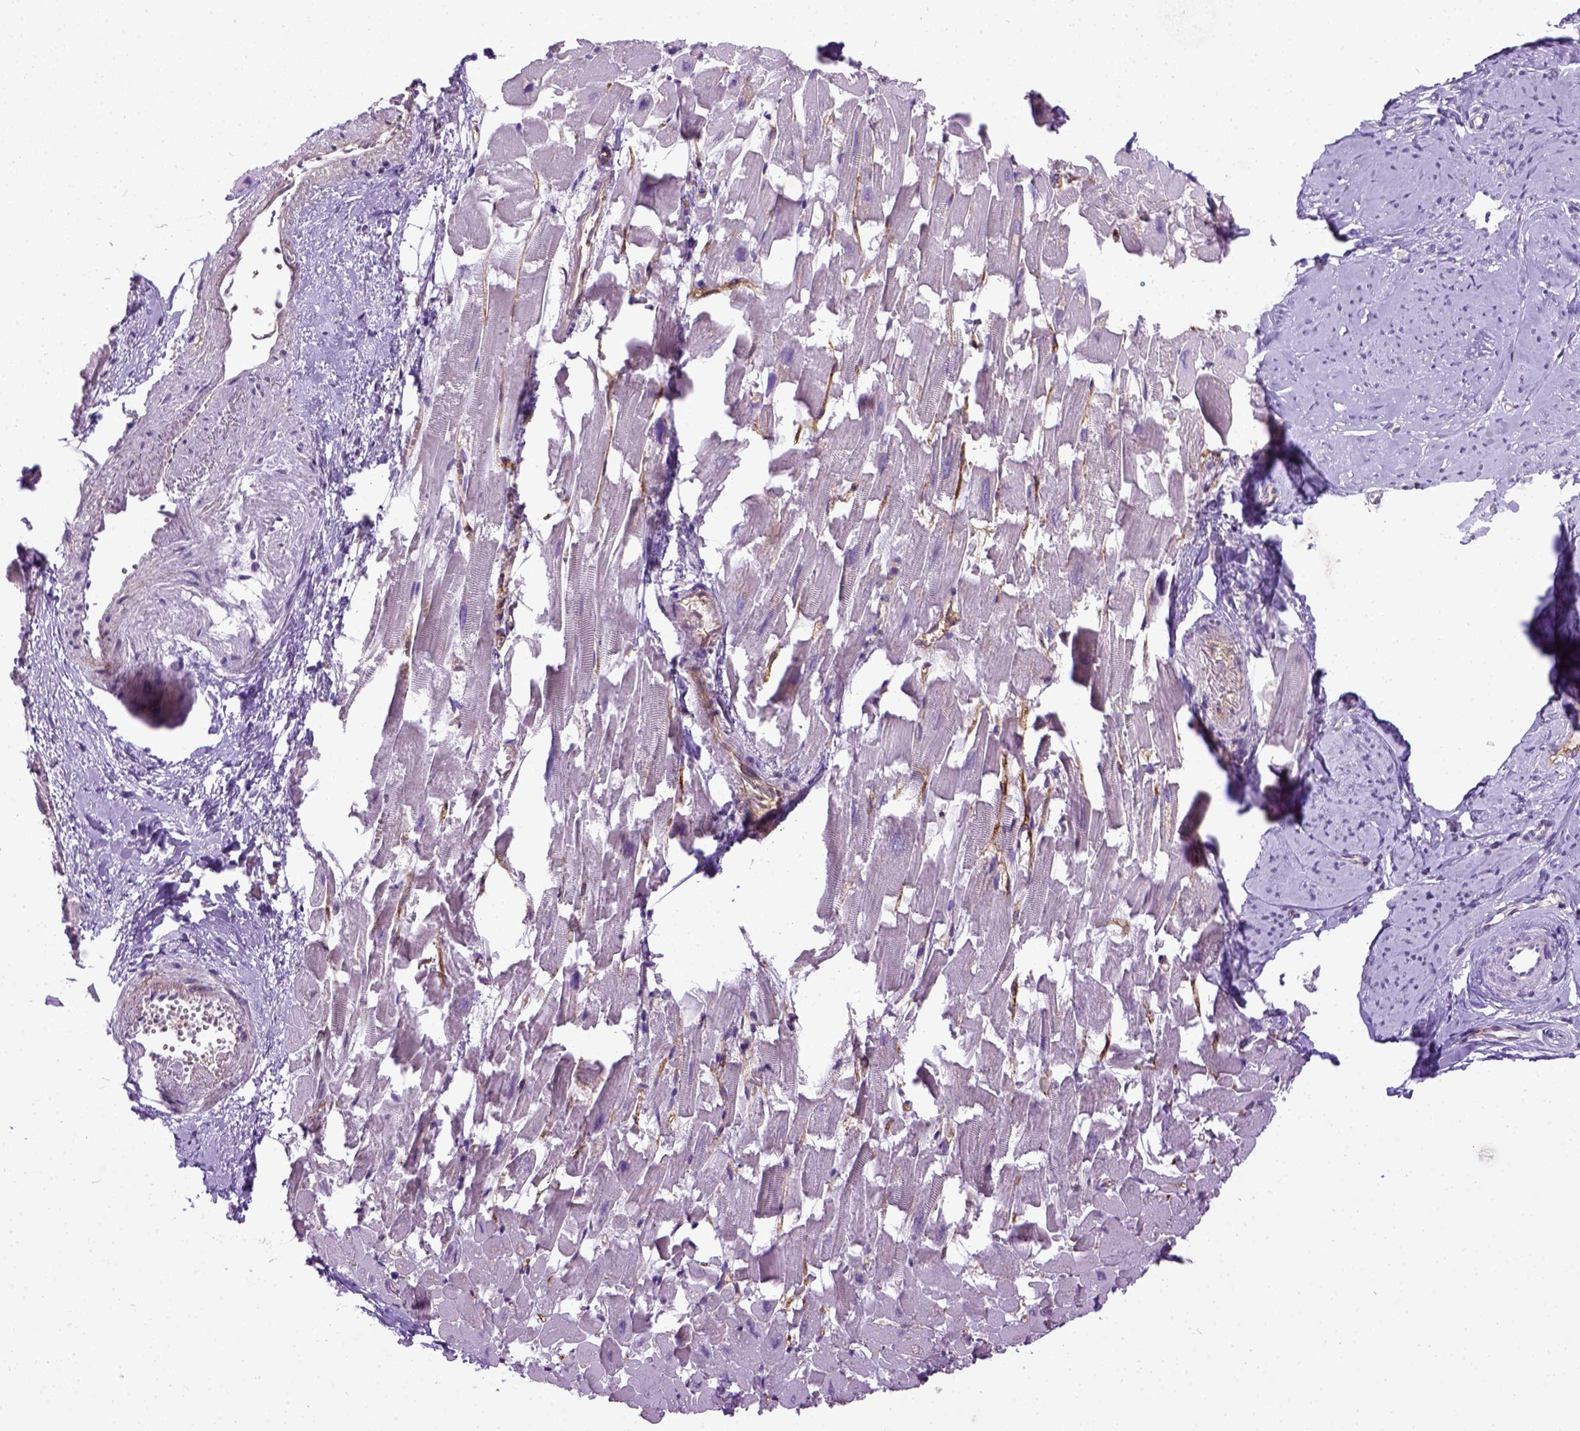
{"staining": {"intensity": "negative", "quantity": "none", "location": "none"}, "tissue": "heart muscle", "cell_type": "Cardiomyocytes", "image_type": "normal", "snomed": [{"axis": "morphology", "description": "Normal tissue, NOS"}, {"axis": "topography", "description": "Heart"}], "caption": "DAB (3,3'-diaminobenzidine) immunohistochemical staining of benign human heart muscle demonstrates no significant staining in cardiomyocytes. (Brightfield microscopy of DAB immunohistochemistry at high magnification).", "gene": "ENG", "patient": {"sex": "female", "age": 64}}